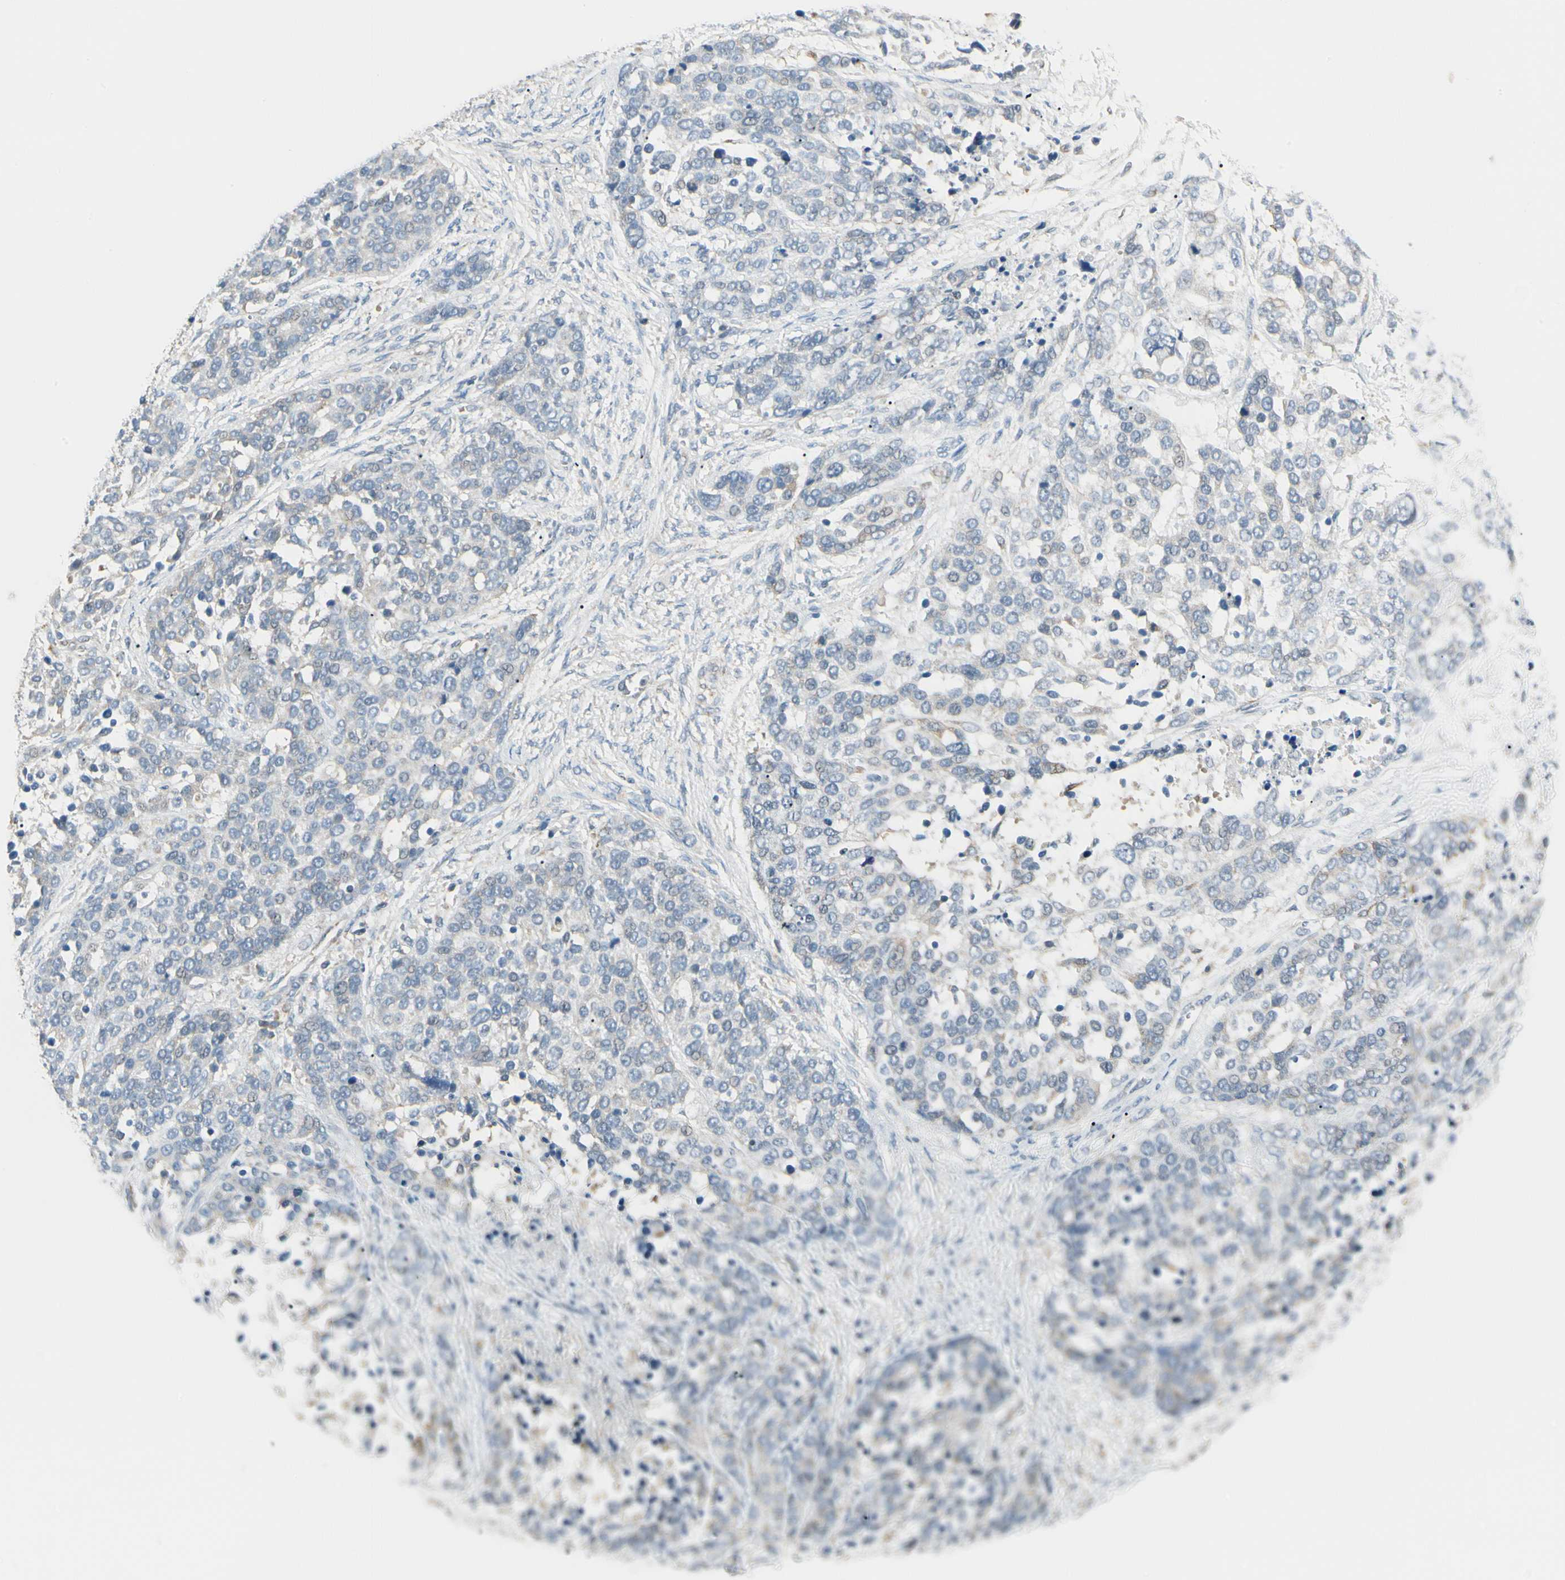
{"staining": {"intensity": "negative", "quantity": "none", "location": "none"}, "tissue": "ovarian cancer", "cell_type": "Tumor cells", "image_type": "cancer", "snomed": [{"axis": "morphology", "description": "Cystadenocarcinoma, serous, NOS"}, {"axis": "topography", "description": "Ovary"}], "caption": "Tumor cells show no significant protein positivity in ovarian serous cystadenocarcinoma. The staining is performed using DAB brown chromogen with nuclei counter-stained in using hematoxylin.", "gene": "DUSP12", "patient": {"sex": "female", "age": 44}}